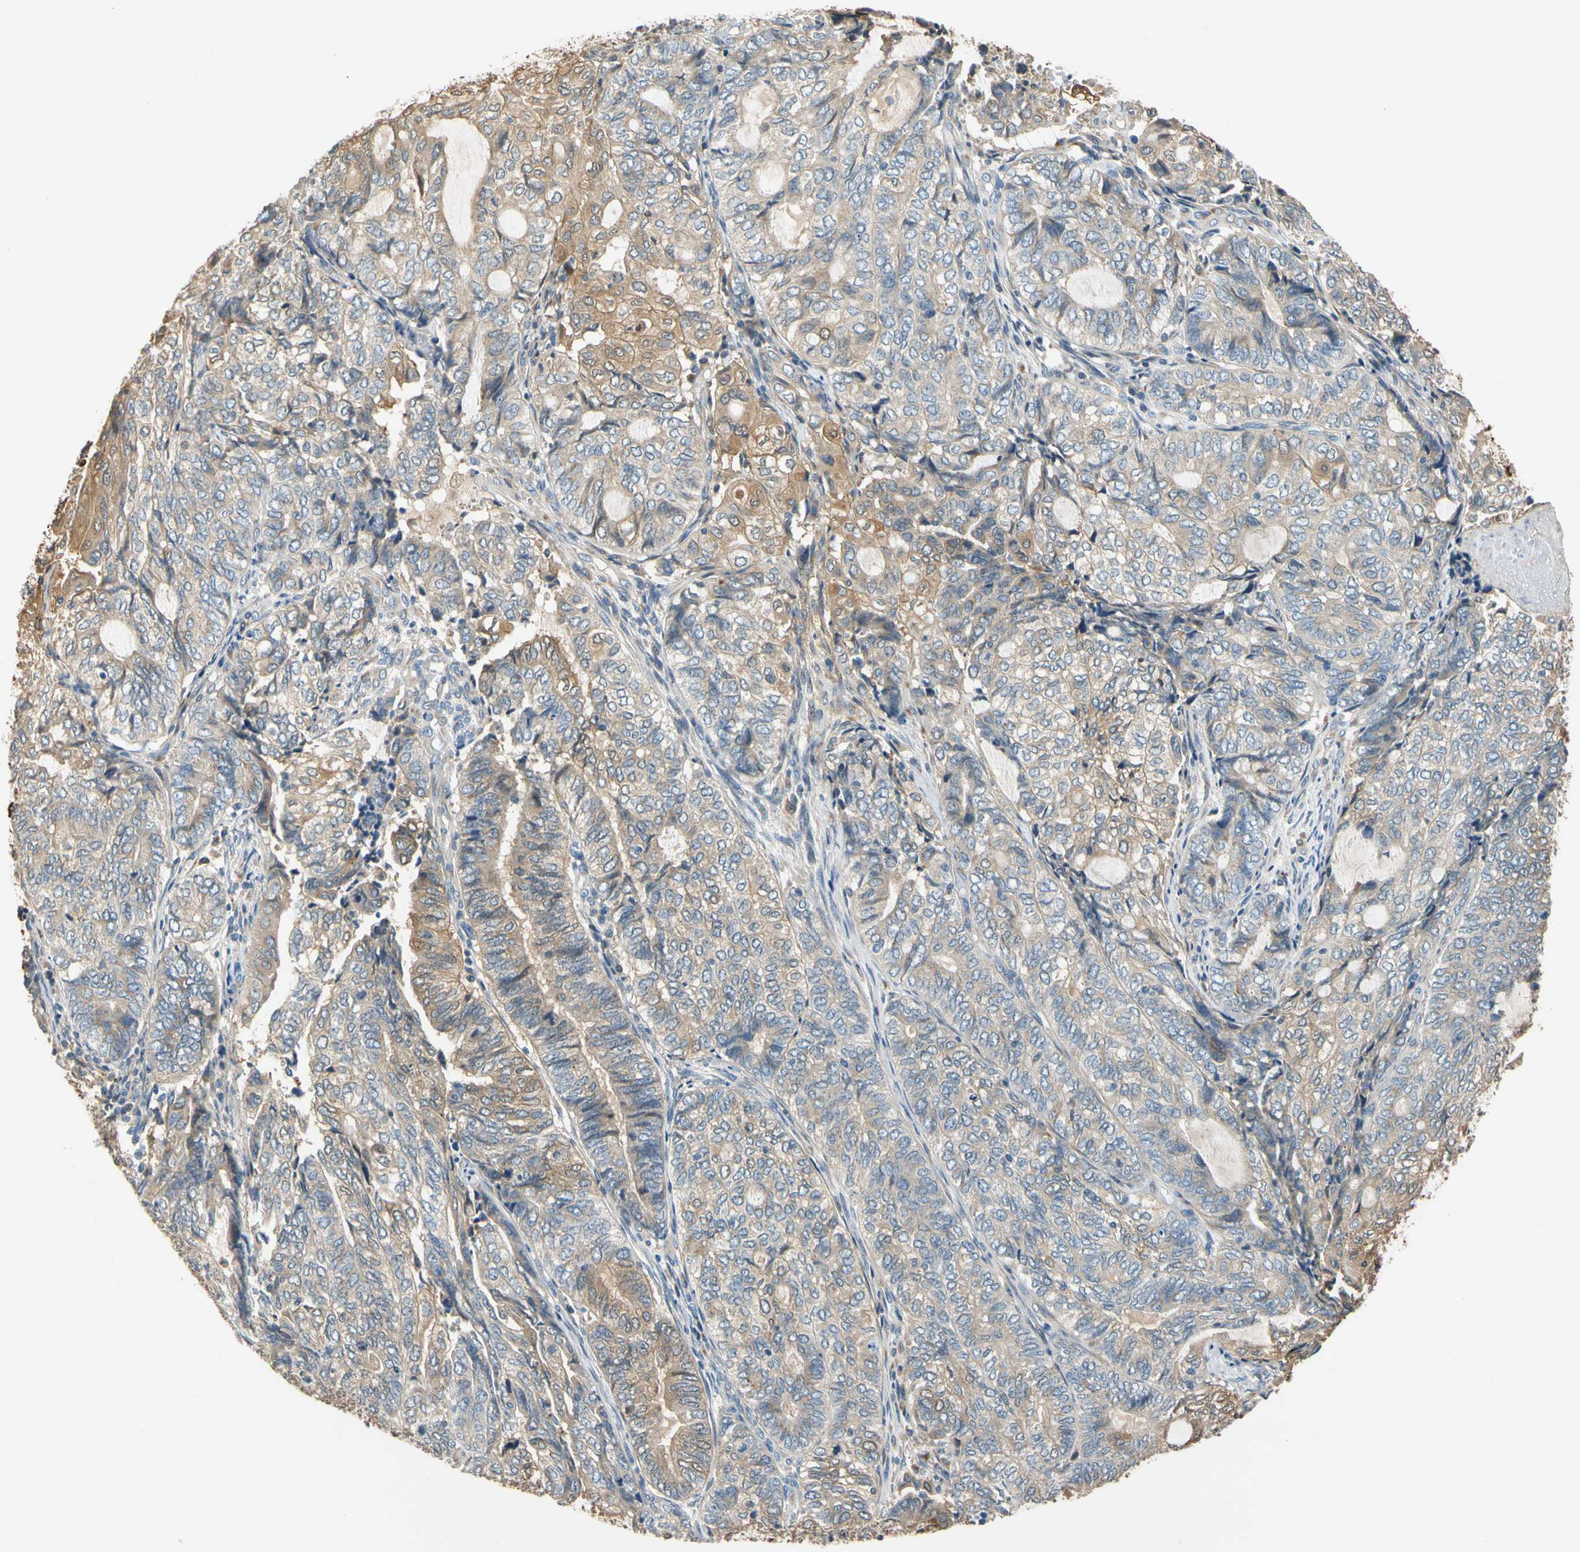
{"staining": {"intensity": "weak", "quantity": ">75%", "location": "cytoplasmic/membranous"}, "tissue": "endometrial cancer", "cell_type": "Tumor cells", "image_type": "cancer", "snomed": [{"axis": "morphology", "description": "Adenocarcinoma, NOS"}, {"axis": "topography", "description": "Uterus"}, {"axis": "topography", "description": "Endometrium"}], "caption": "Immunohistochemistry histopathology image of endometrial cancer (adenocarcinoma) stained for a protein (brown), which reveals low levels of weak cytoplasmic/membranous staining in about >75% of tumor cells.", "gene": "GPSM2", "patient": {"sex": "female", "age": 70}}